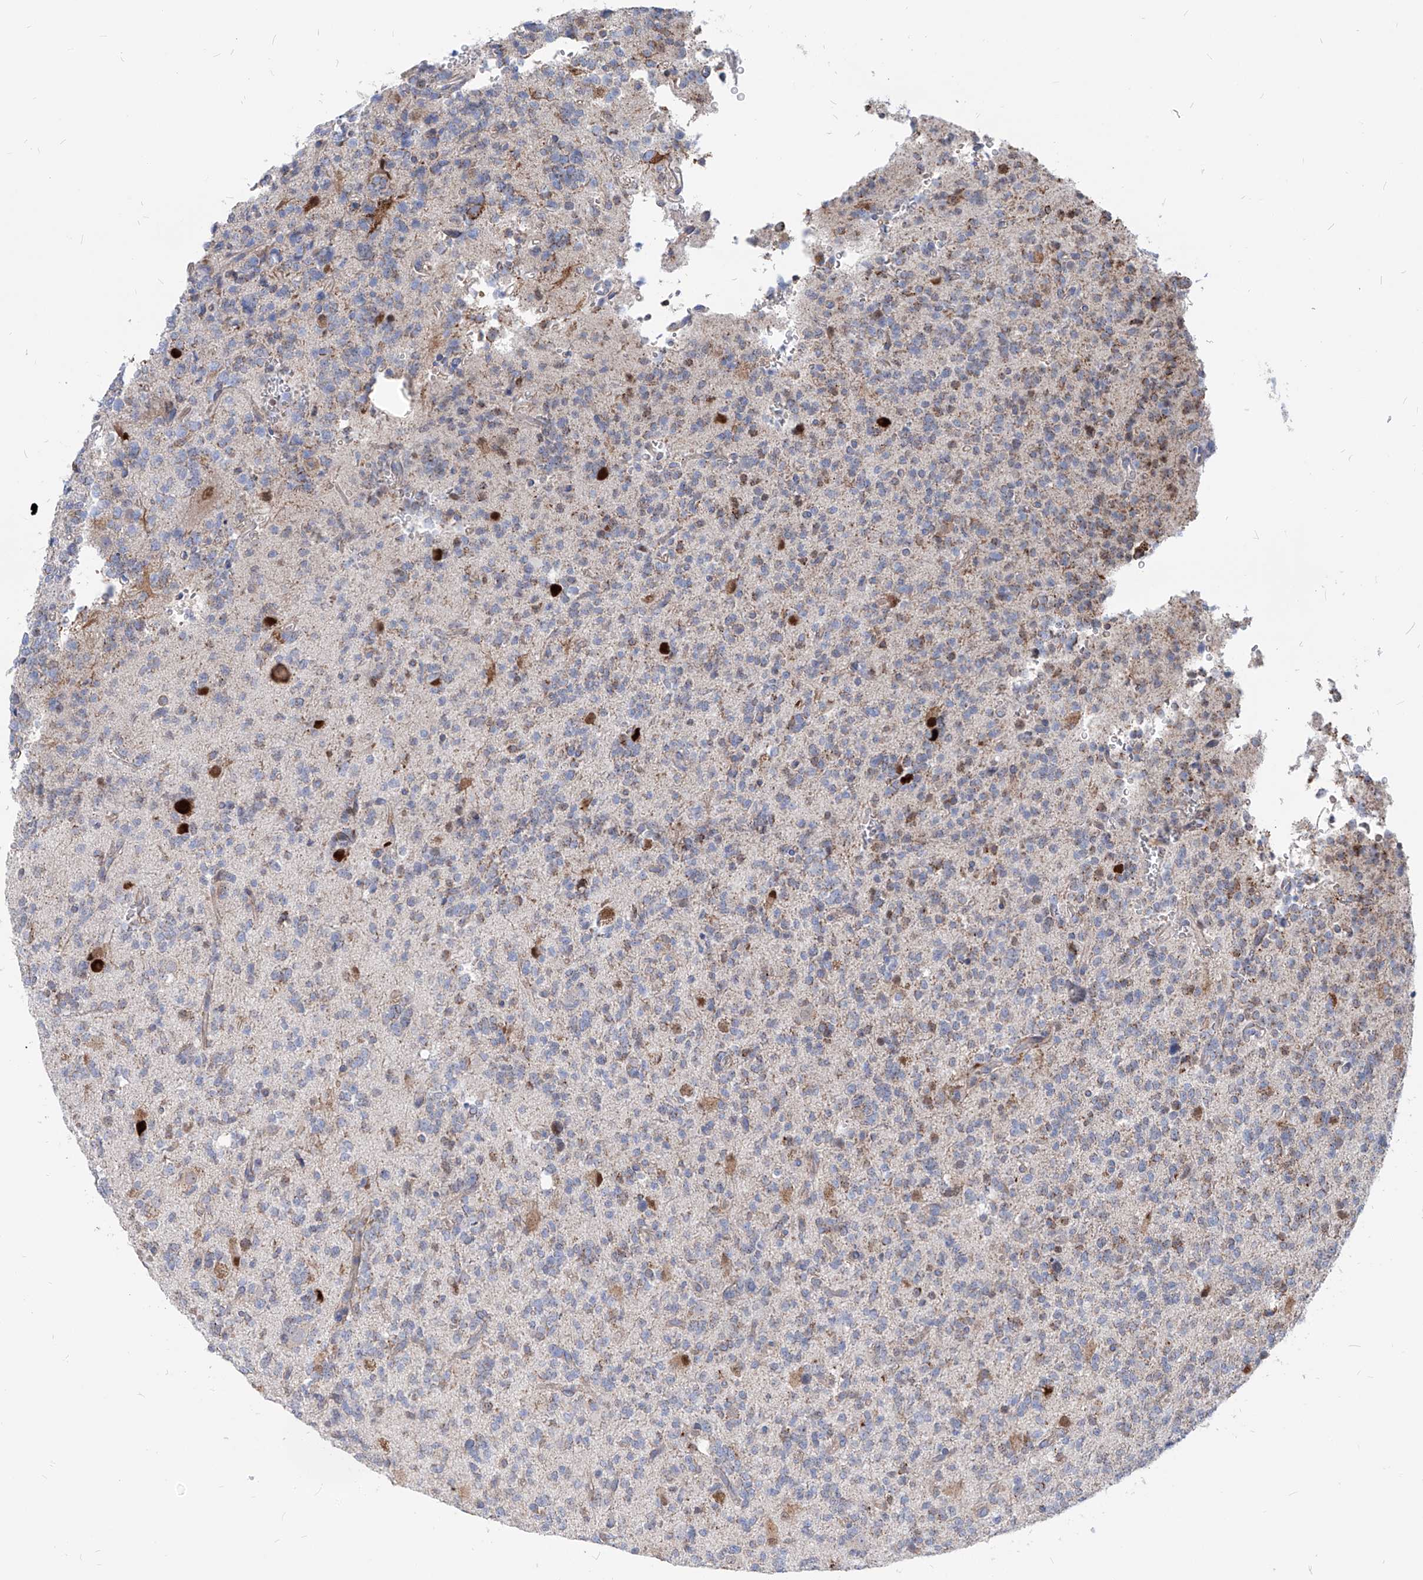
{"staining": {"intensity": "weak", "quantity": "<25%", "location": "cytoplasmic/membranous"}, "tissue": "glioma", "cell_type": "Tumor cells", "image_type": "cancer", "snomed": [{"axis": "morphology", "description": "Glioma, malignant, High grade"}, {"axis": "topography", "description": "Brain"}], "caption": "Photomicrograph shows no significant protein positivity in tumor cells of glioma.", "gene": "AGPS", "patient": {"sex": "female", "age": 62}}